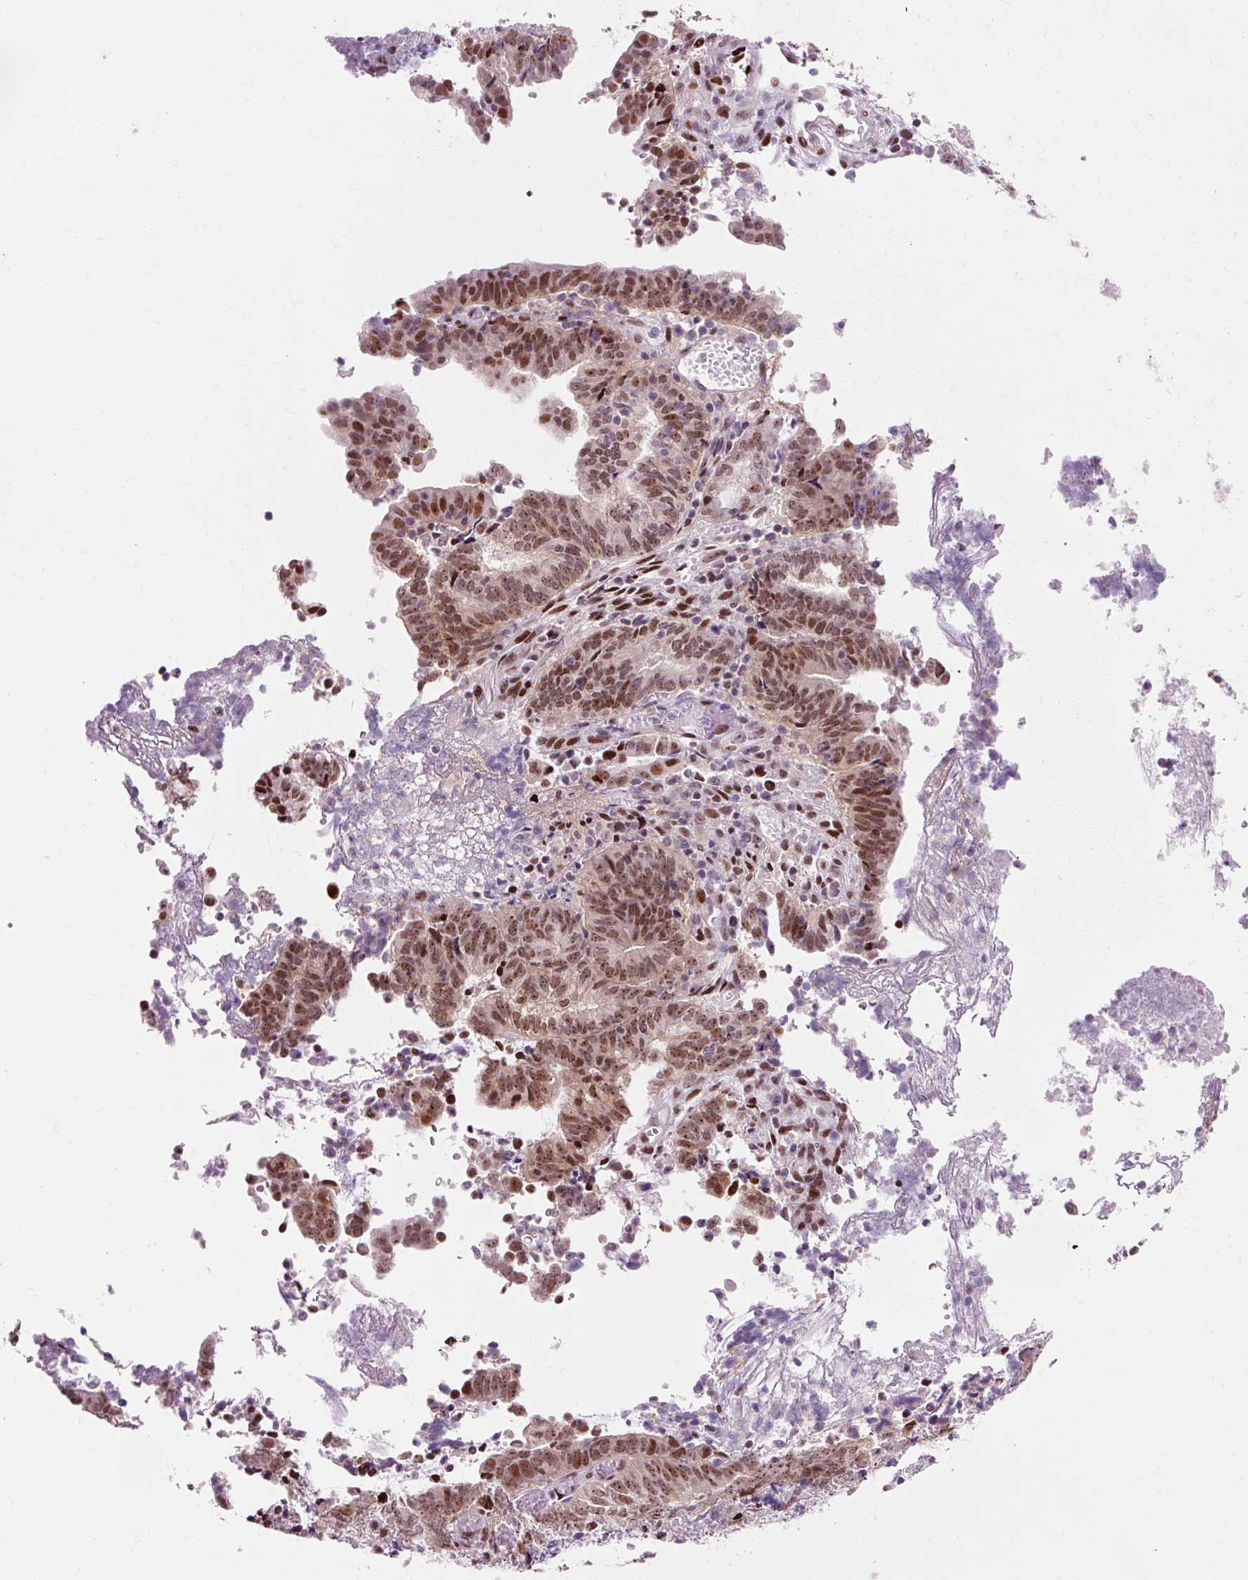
{"staining": {"intensity": "moderate", "quantity": ">75%", "location": "nuclear"}, "tissue": "endometrial cancer", "cell_type": "Tumor cells", "image_type": "cancer", "snomed": [{"axis": "morphology", "description": "Adenocarcinoma, NOS"}, {"axis": "topography", "description": "Uterus"}, {"axis": "topography", "description": "Endometrium"}], "caption": "IHC of endometrial cancer exhibits medium levels of moderate nuclear expression in approximately >75% of tumor cells.", "gene": "MACROD2", "patient": {"sex": "female", "age": 70}}